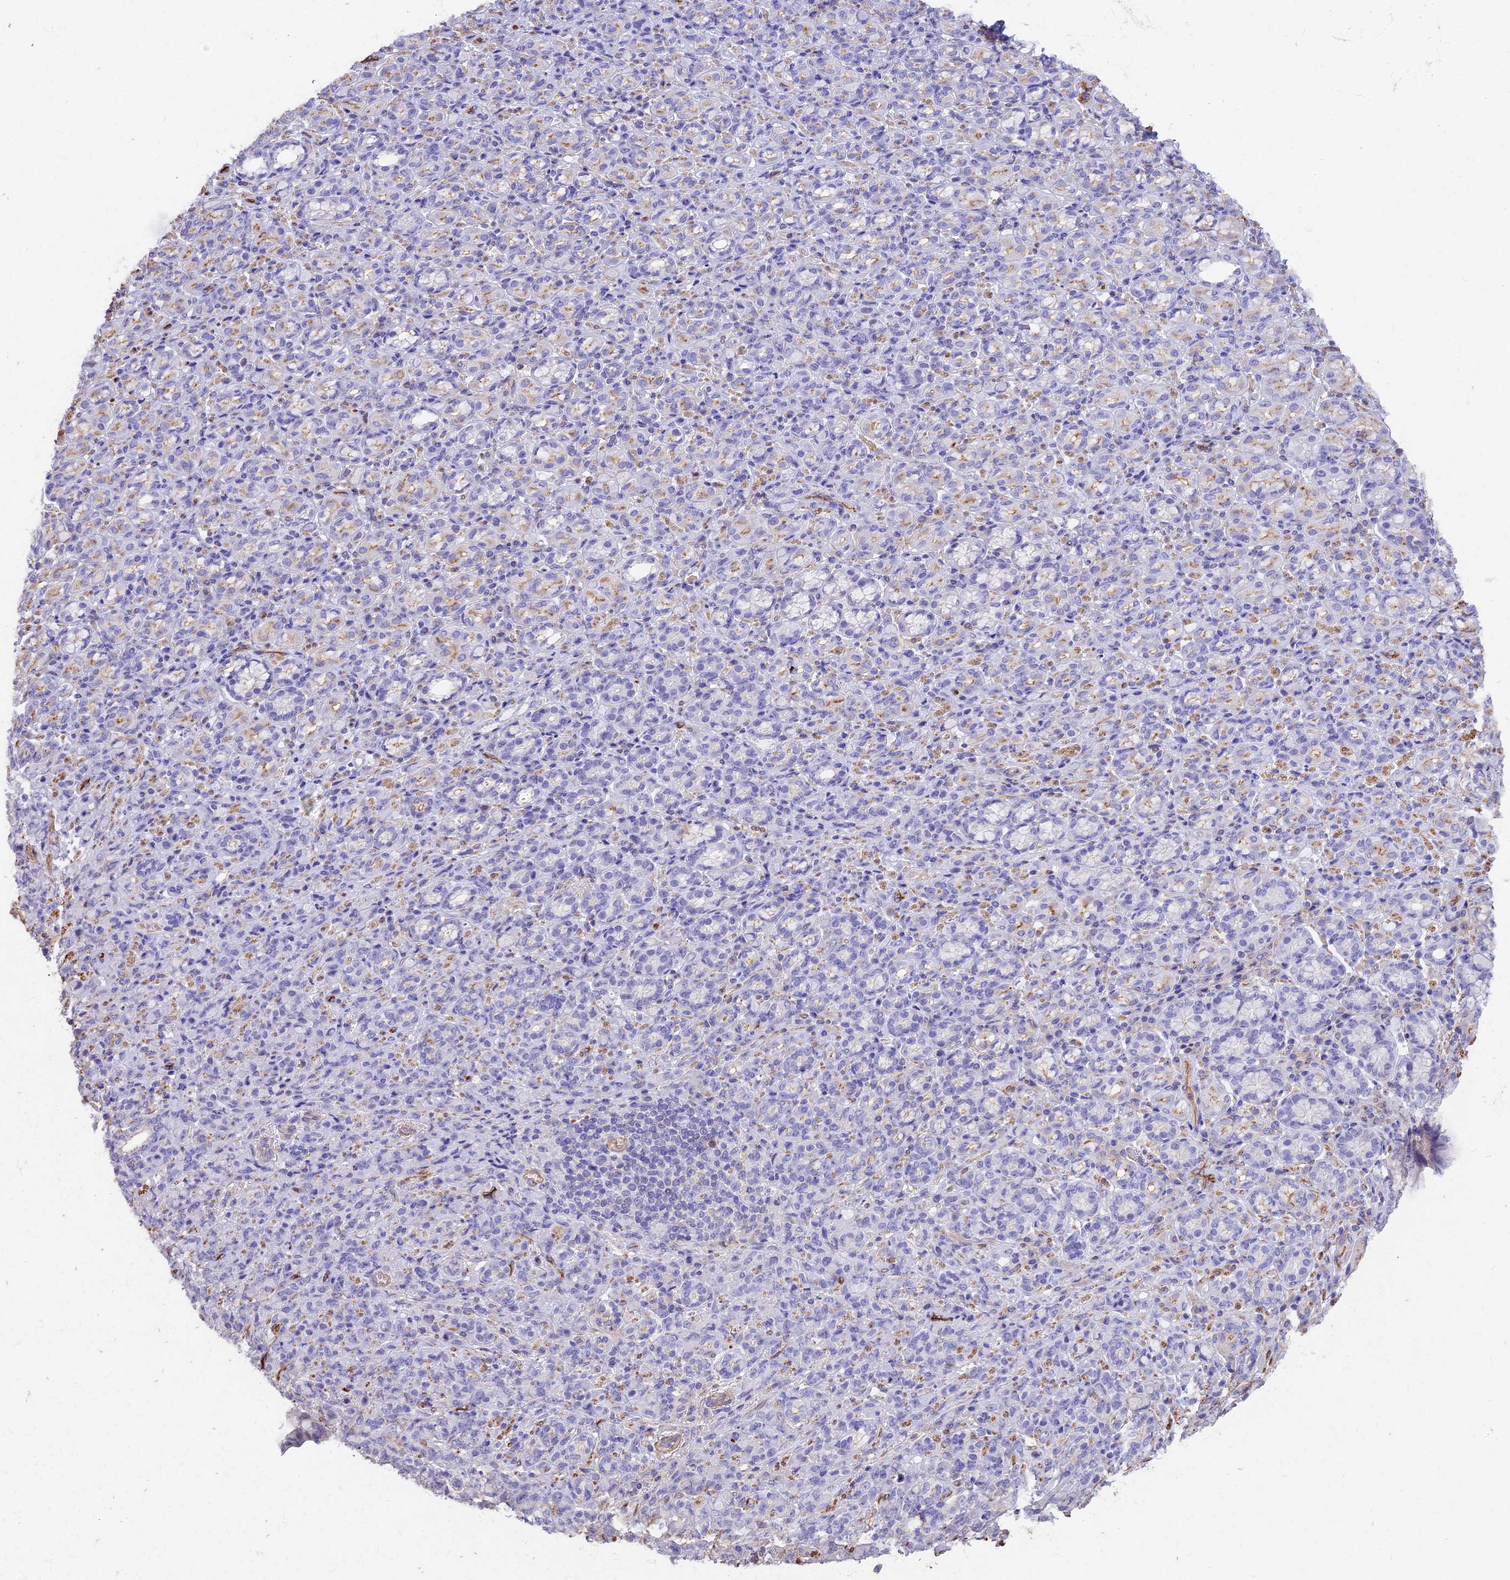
{"staining": {"intensity": "negative", "quantity": "none", "location": "none"}, "tissue": "stomach cancer", "cell_type": "Tumor cells", "image_type": "cancer", "snomed": [{"axis": "morphology", "description": "Adenocarcinoma, NOS"}, {"axis": "topography", "description": "Stomach"}], "caption": "Immunohistochemical staining of human adenocarcinoma (stomach) shows no significant positivity in tumor cells.", "gene": "HOMER3", "patient": {"sex": "female", "age": 79}}